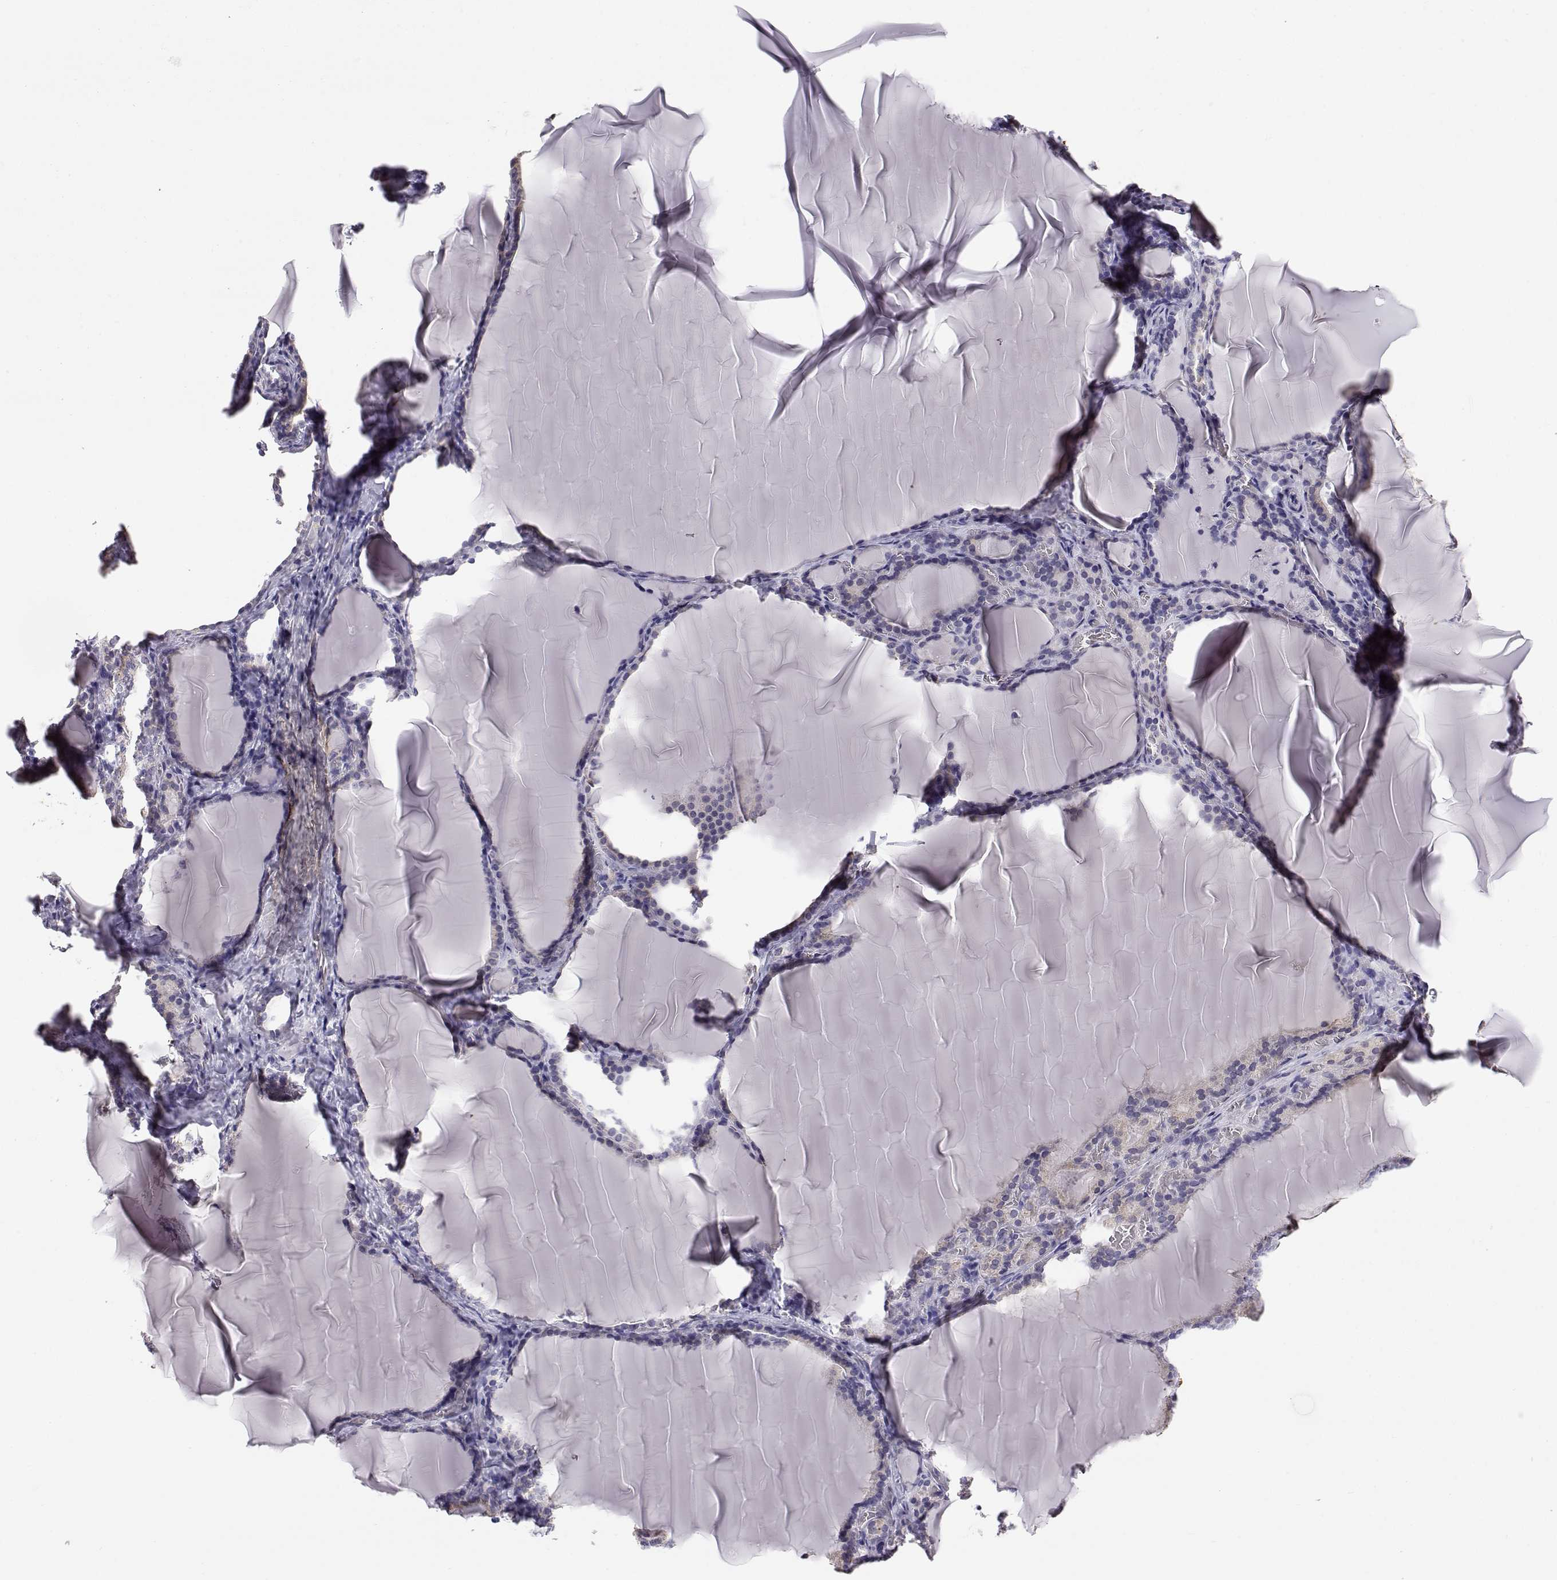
{"staining": {"intensity": "weak", "quantity": "25%-75%", "location": "cytoplasmic/membranous"}, "tissue": "thyroid gland", "cell_type": "Glandular cells", "image_type": "normal", "snomed": [{"axis": "morphology", "description": "Normal tissue, NOS"}, {"axis": "morphology", "description": "Hyperplasia, NOS"}, {"axis": "topography", "description": "Thyroid gland"}], "caption": "Protein staining by IHC reveals weak cytoplasmic/membranous expression in about 25%-75% of glandular cells in unremarkable thyroid gland.", "gene": "KCNMB4", "patient": {"sex": "female", "age": 27}}